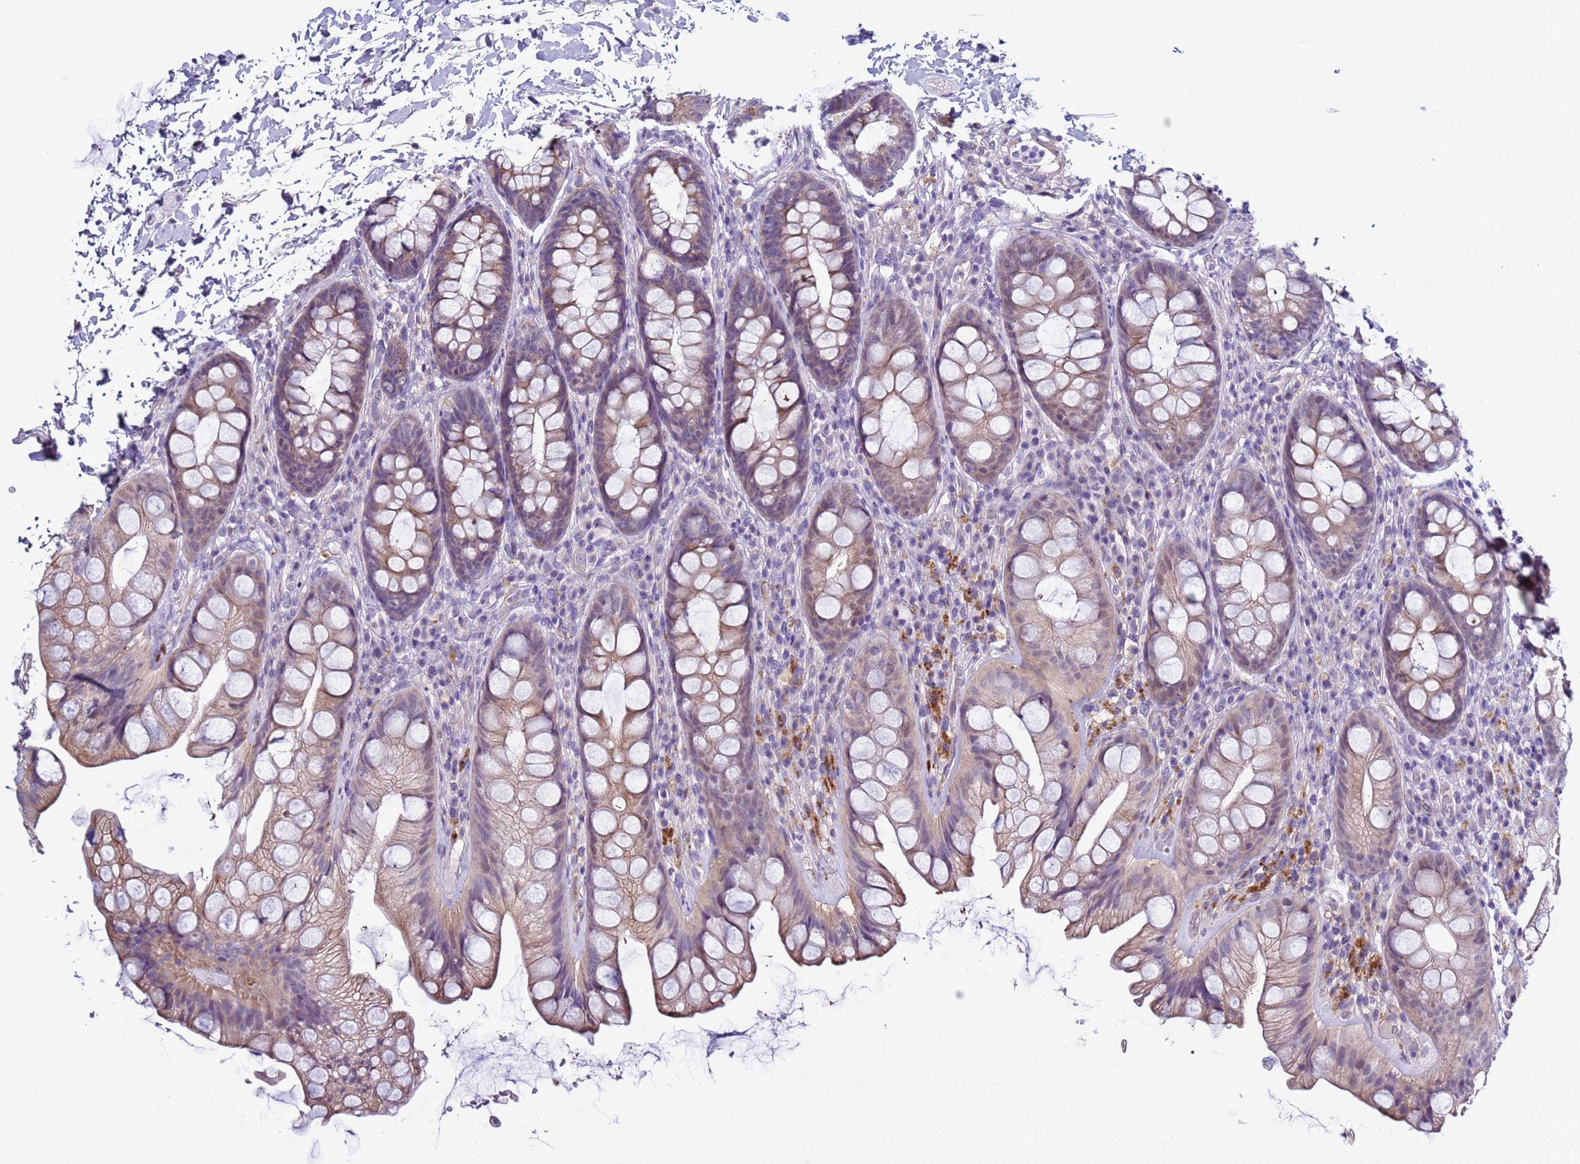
{"staining": {"intensity": "weak", "quantity": ">75%", "location": "cytoplasmic/membranous"}, "tissue": "rectum", "cell_type": "Glandular cells", "image_type": "normal", "snomed": [{"axis": "morphology", "description": "Normal tissue, NOS"}, {"axis": "topography", "description": "Rectum"}], "caption": "Immunohistochemical staining of benign human rectum displays >75% levels of weak cytoplasmic/membranous protein expression in approximately >75% of glandular cells.", "gene": "NAT1", "patient": {"sex": "male", "age": 74}}